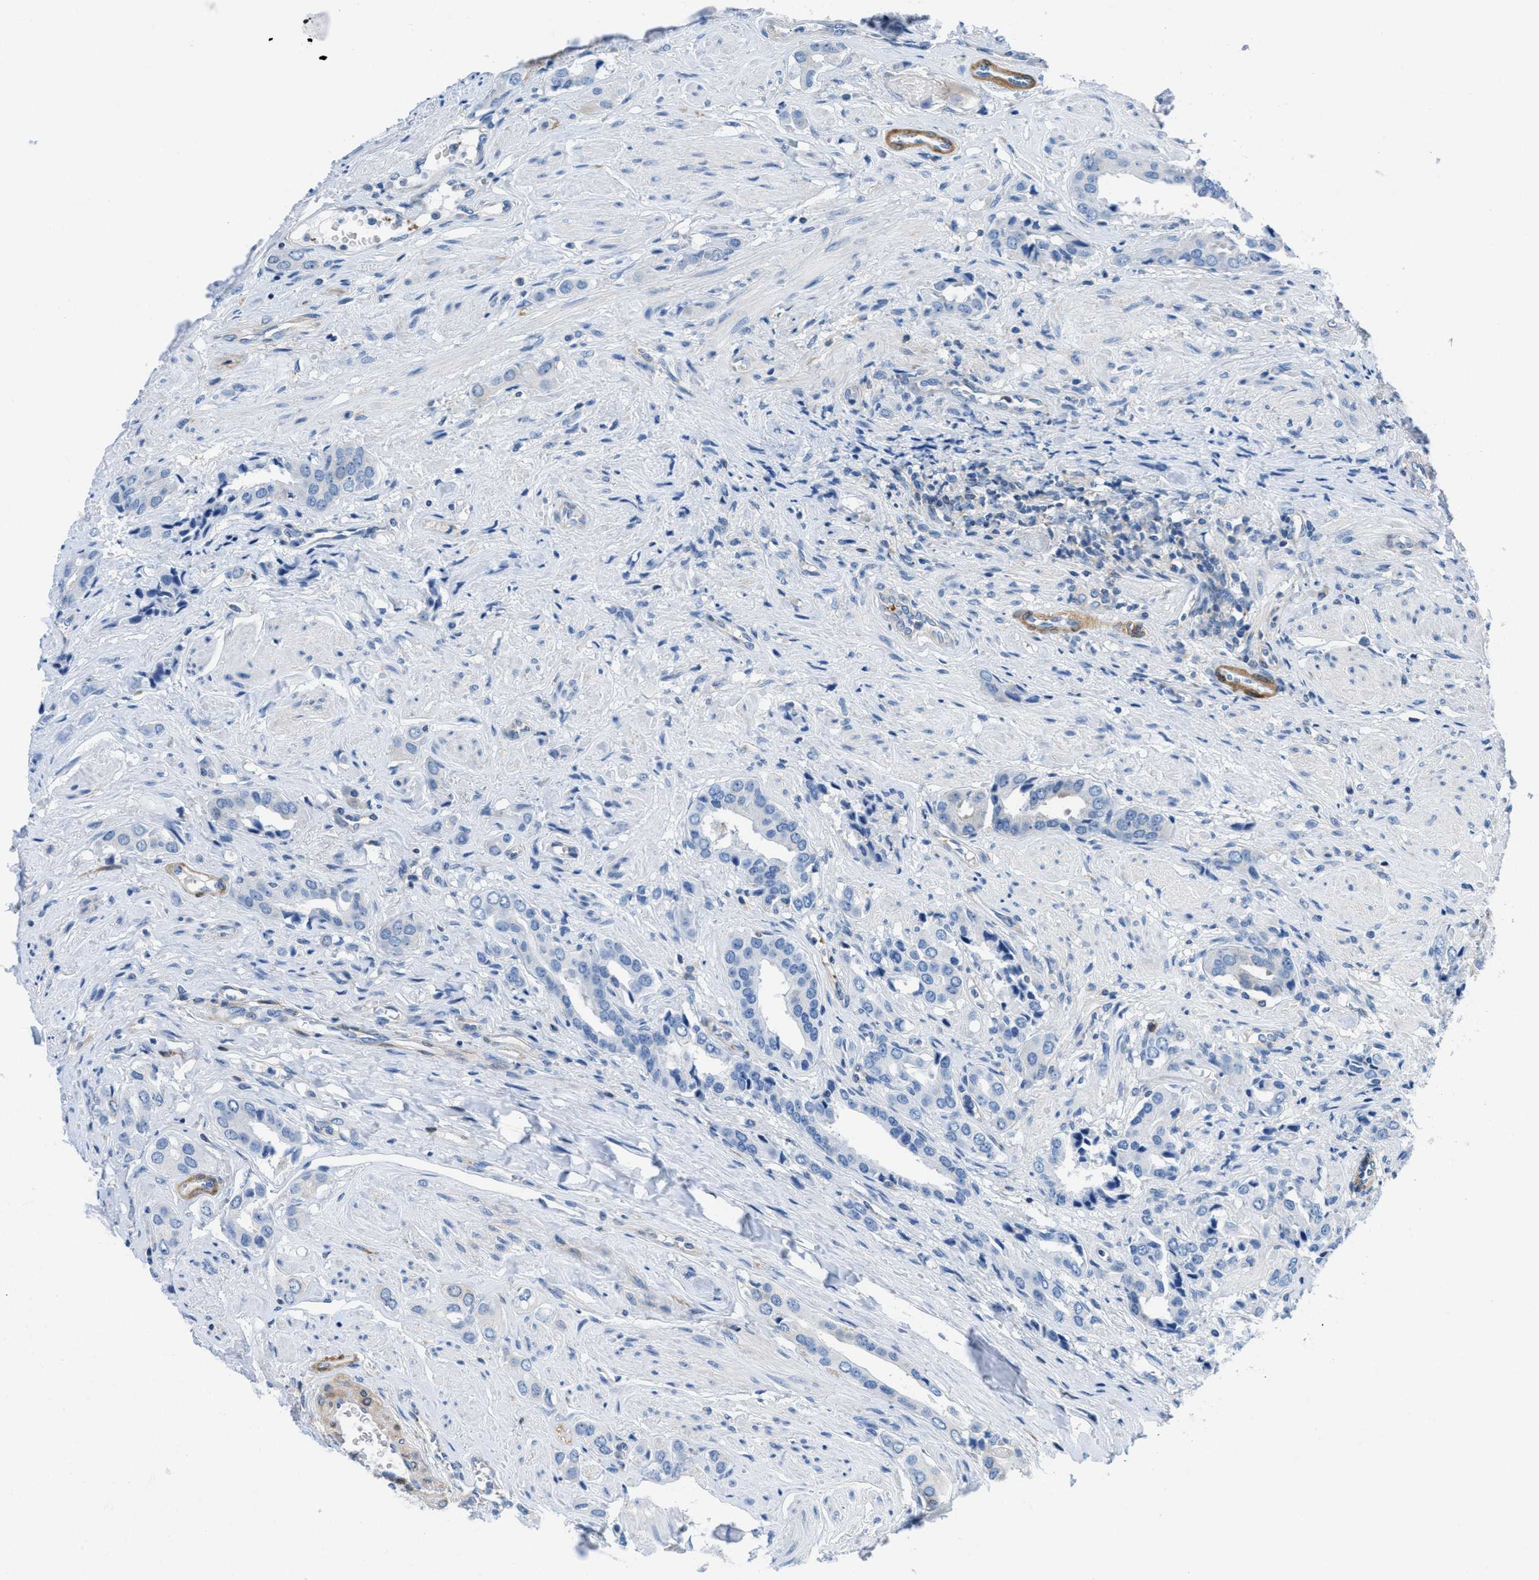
{"staining": {"intensity": "negative", "quantity": "none", "location": "none"}, "tissue": "prostate cancer", "cell_type": "Tumor cells", "image_type": "cancer", "snomed": [{"axis": "morphology", "description": "Adenocarcinoma, High grade"}, {"axis": "topography", "description": "Prostate"}], "caption": "Tumor cells are negative for protein expression in human adenocarcinoma (high-grade) (prostate).", "gene": "MAPRE2", "patient": {"sex": "male", "age": 61}}